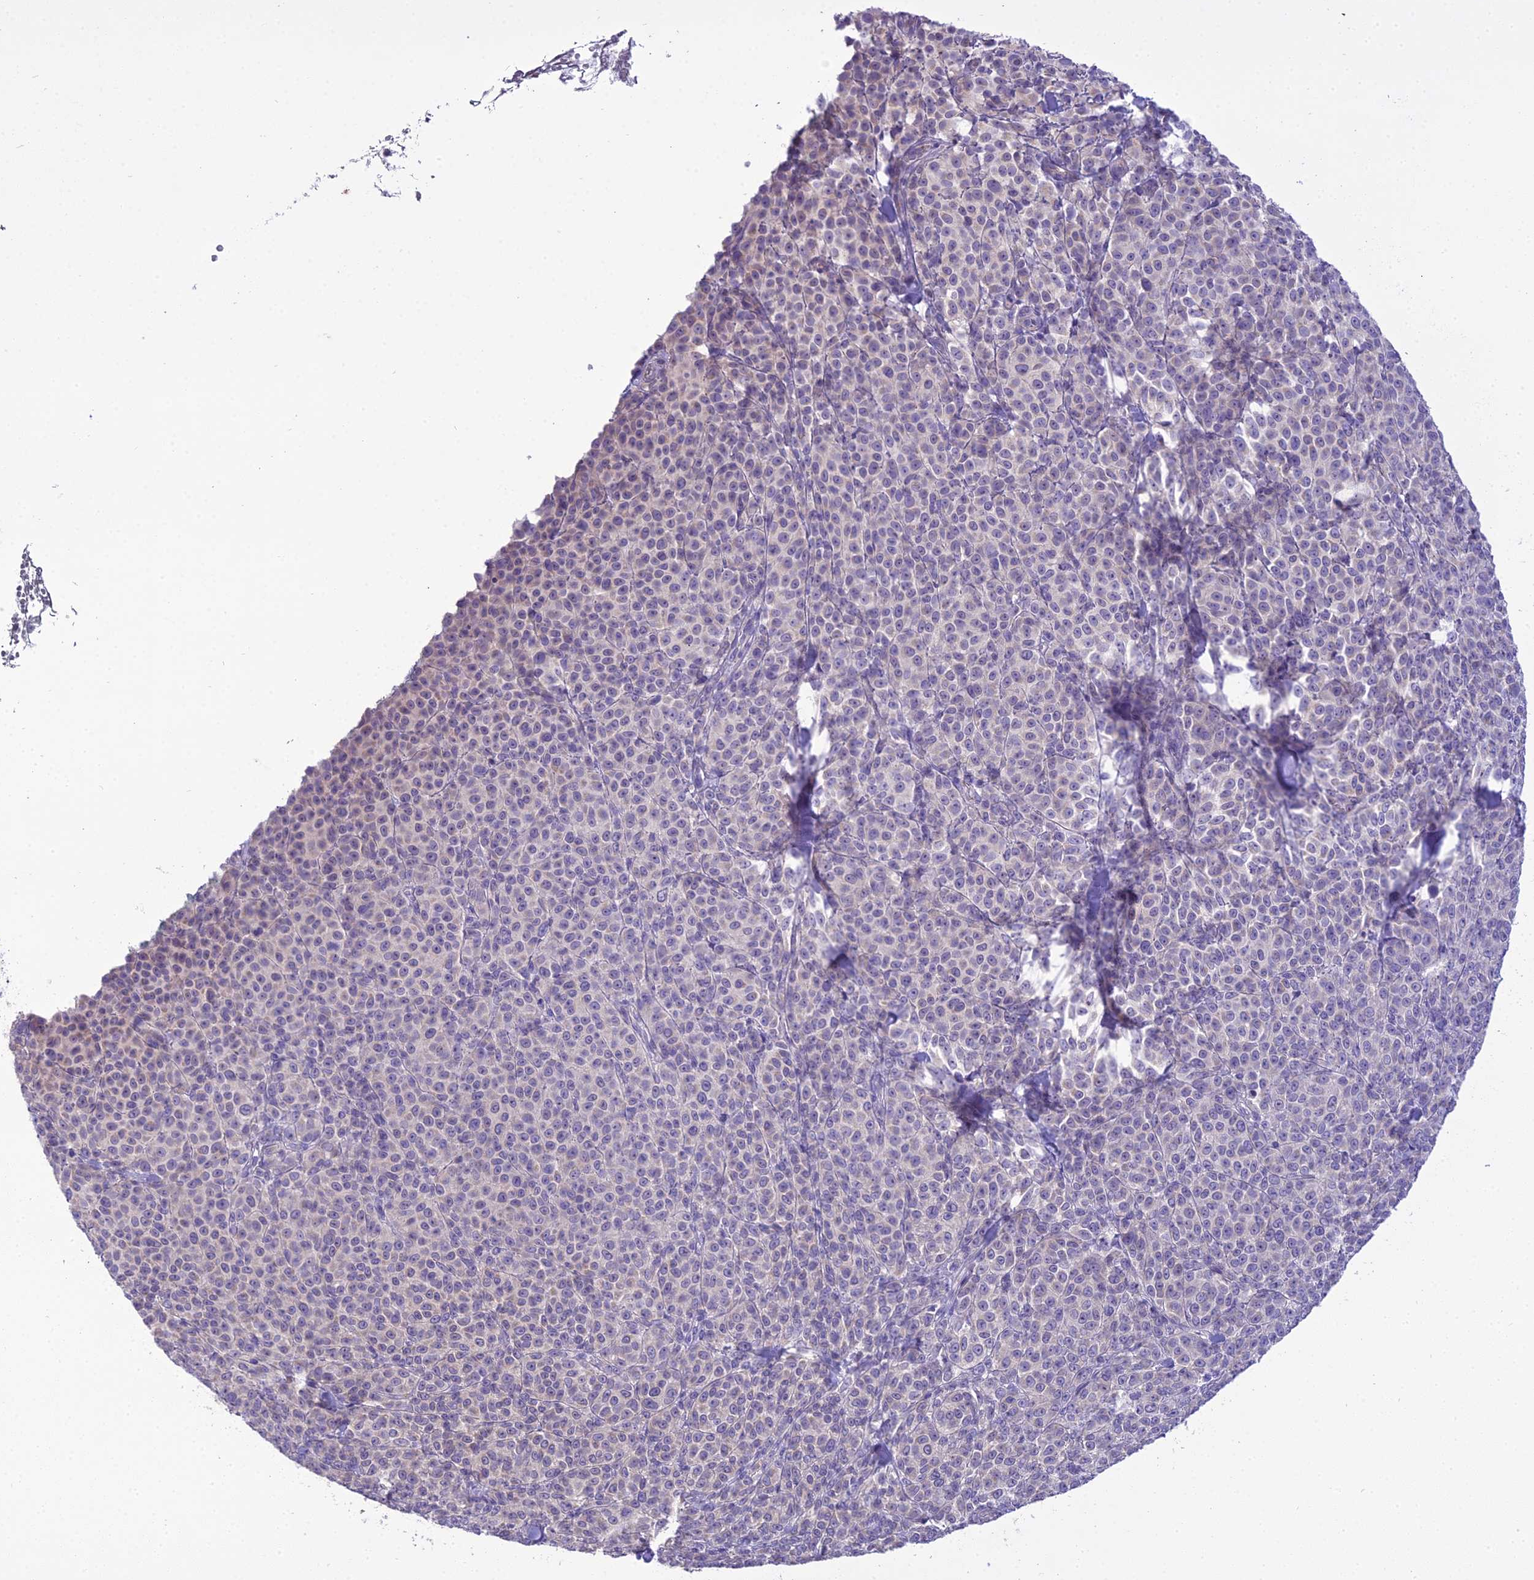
{"staining": {"intensity": "negative", "quantity": "none", "location": "none"}, "tissue": "melanoma", "cell_type": "Tumor cells", "image_type": "cancer", "snomed": [{"axis": "morphology", "description": "Normal tissue, NOS"}, {"axis": "morphology", "description": "Malignant melanoma, NOS"}, {"axis": "topography", "description": "Skin"}], "caption": "Tumor cells show no significant positivity in melanoma.", "gene": "SCRT1", "patient": {"sex": "female", "age": 34}}